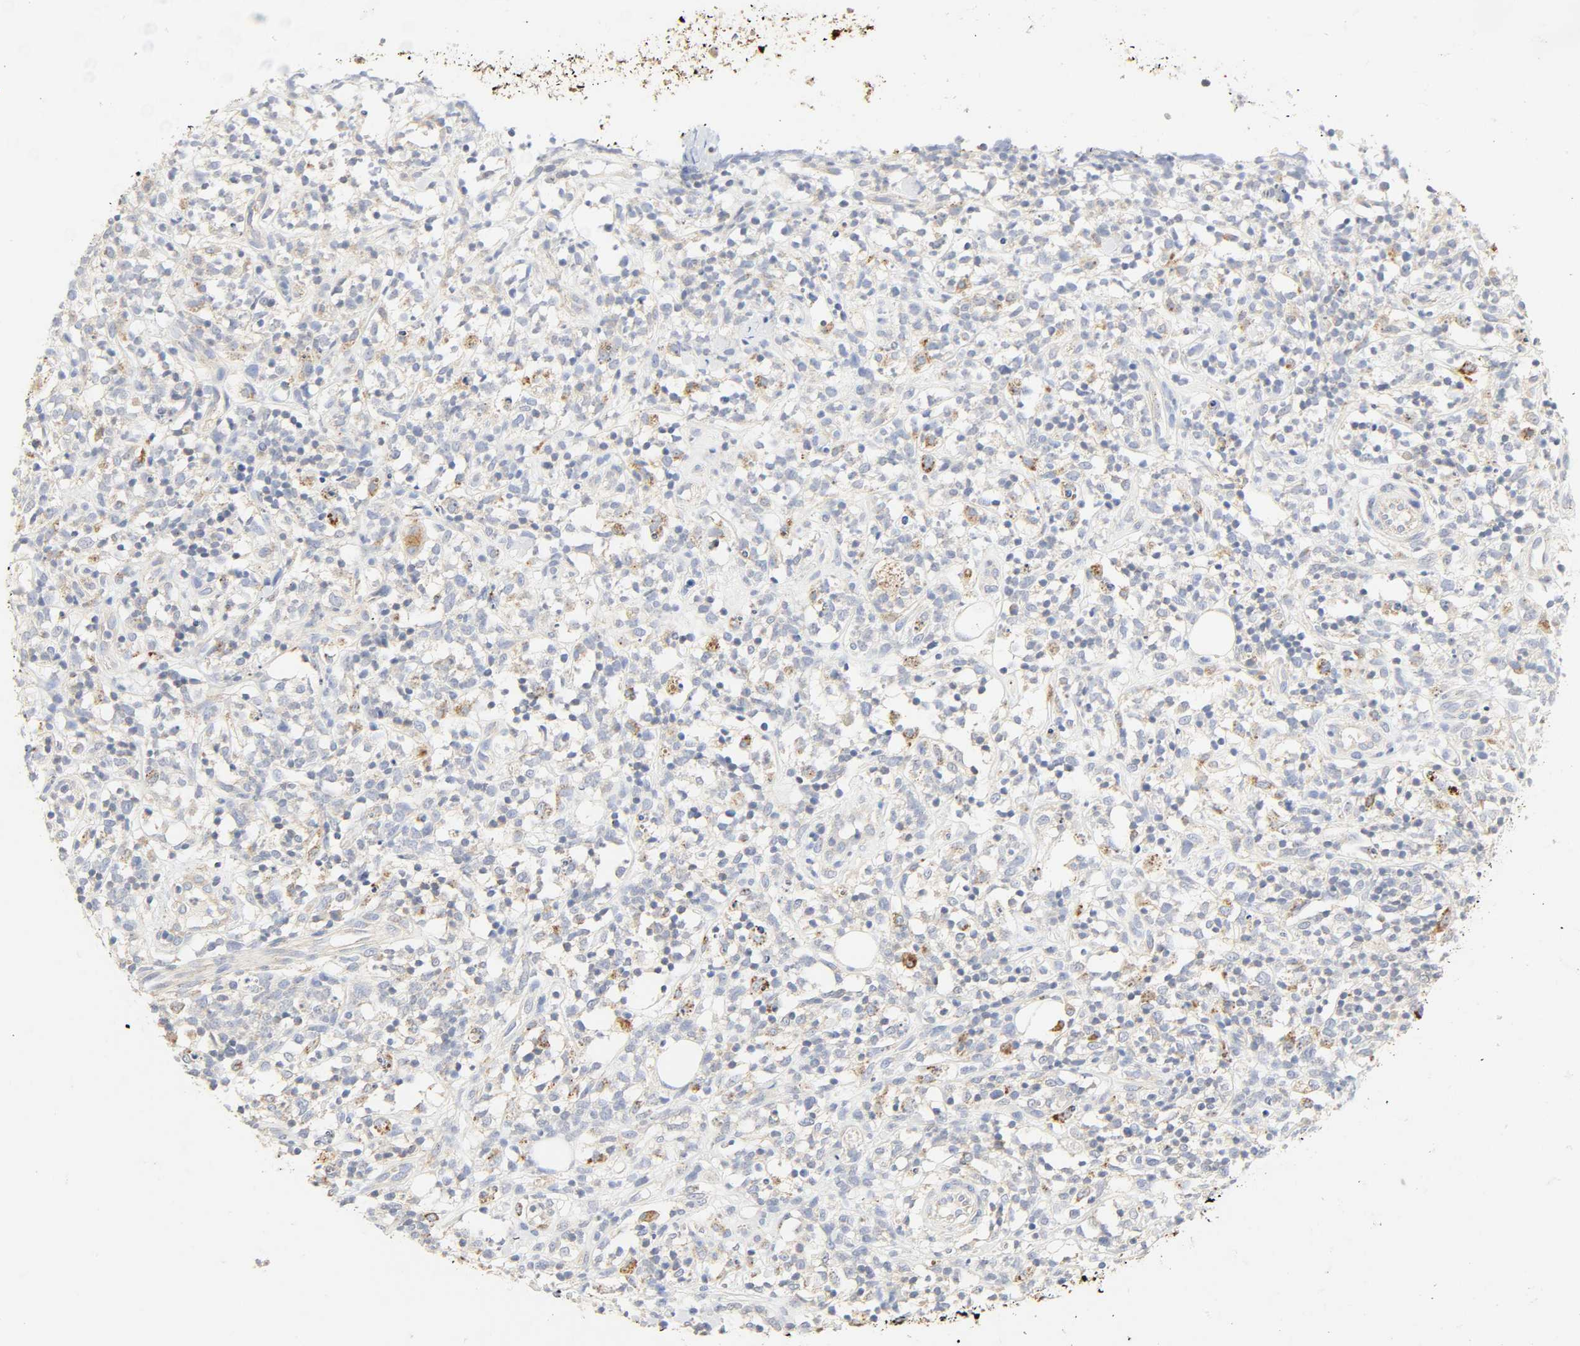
{"staining": {"intensity": "moderate", "quantity": "<25%", "location": "cytoplasmic/membranous"}, "tissue": "lymphoma", "cell_type": "Tumor cells", "image_type": "cancer", "snomed": [{"axis": "morphology", "description": "Malignant lymphoma, non-Hodgkin's type, High grade"}, {"axis": "topography", "description": "Lymph node"}], "caption": "This photomicrograph shows immunohistochemistry staining of human lymphoma, with low moderate cytoplasmic/membranous expression in approximately <25% of tumor cells.", "gene": "CAMK2A", "patient": {"sex": "female", "age": 73}}